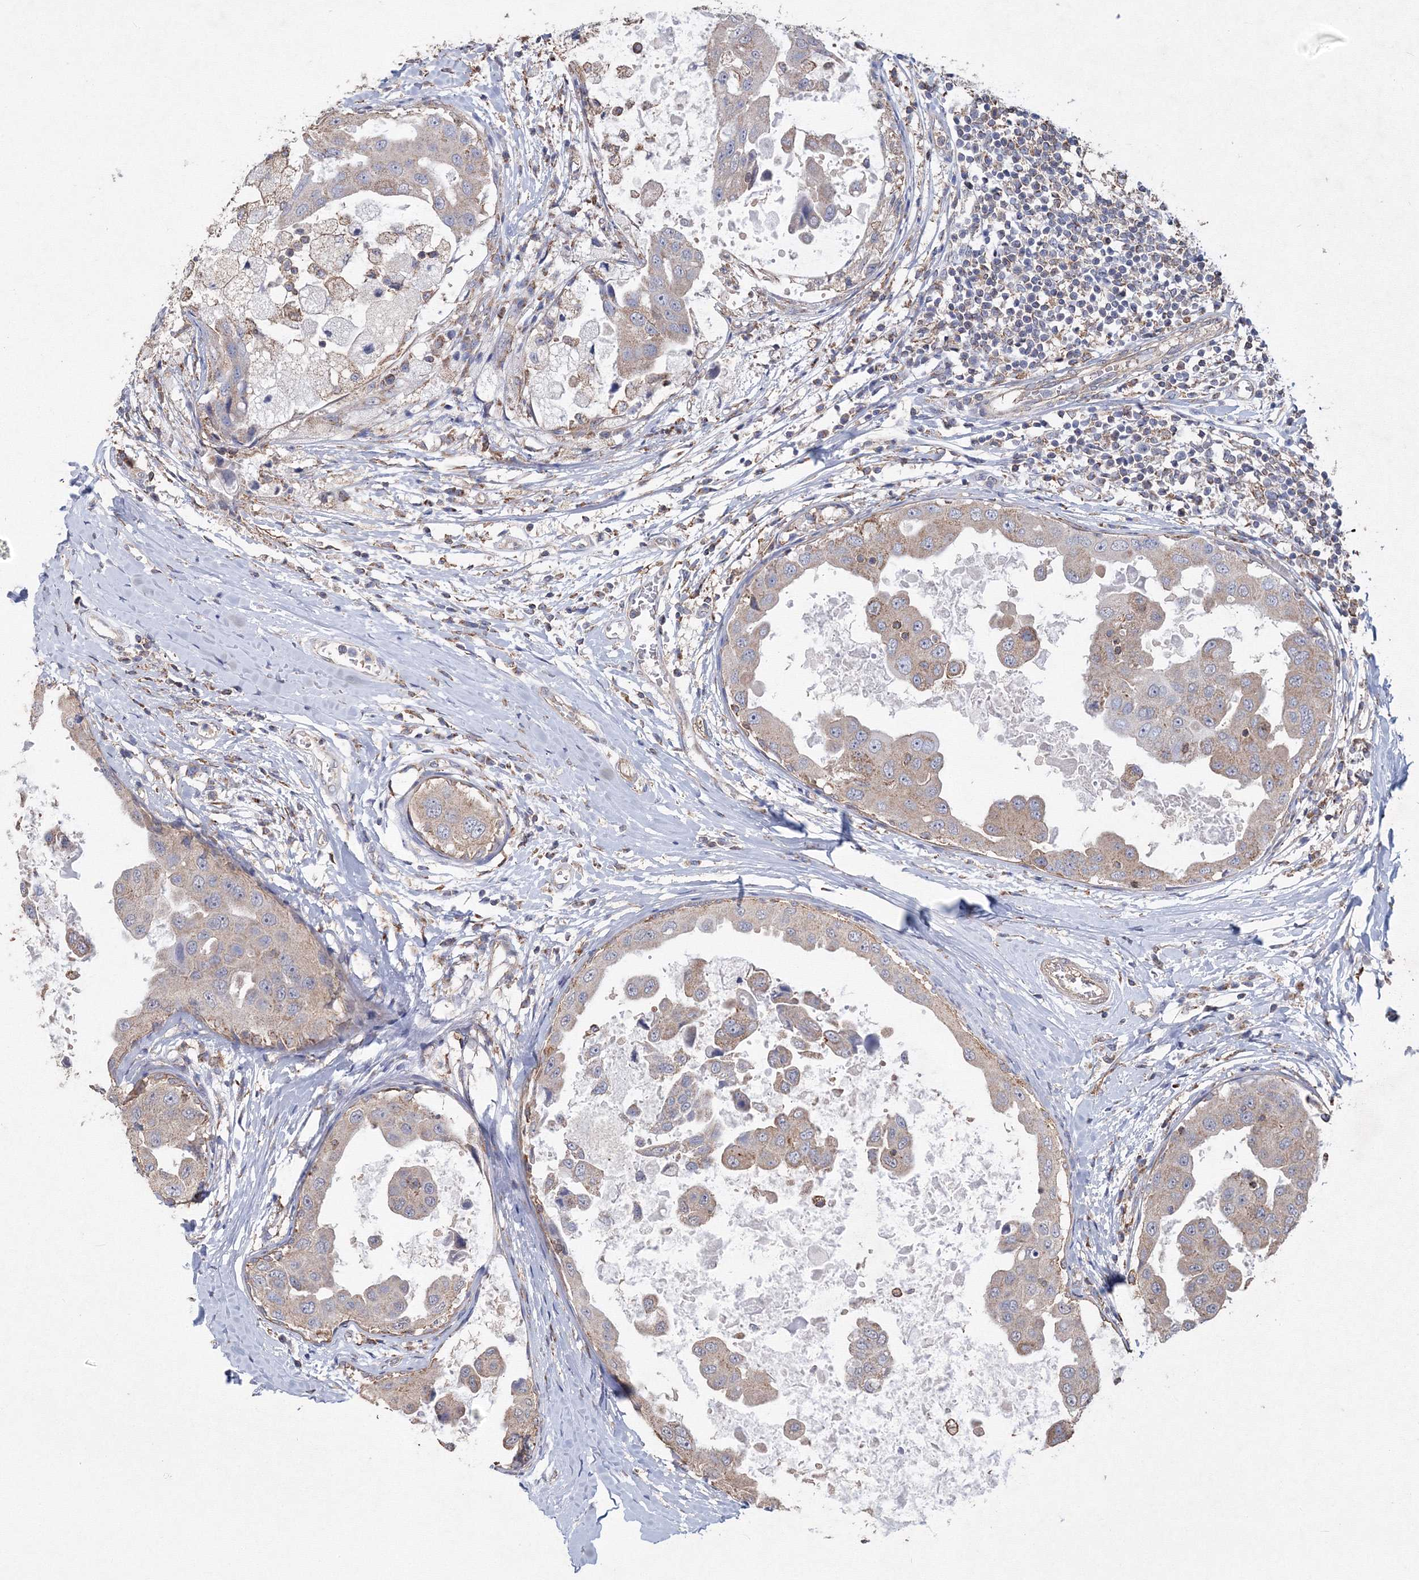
{"staining": {"intensity": "negative", "quantity": "none", "location": "none"}, "tissue": "breast cancer", "cell_type": "Tumor cells", "image_type": "cancer", "snomed": [{"axis": "morphology", "description": "Duct carcinoma"}, {"axis": "topography", "description": "Breast"}], "caption": "The IHC histopathology image has no significant expression in tumor cells of breast cancer (infiltrating ductal carcinoma) tissue.", "gene": "TMEM139", "patient": {"sex": "female", "age": 27}}